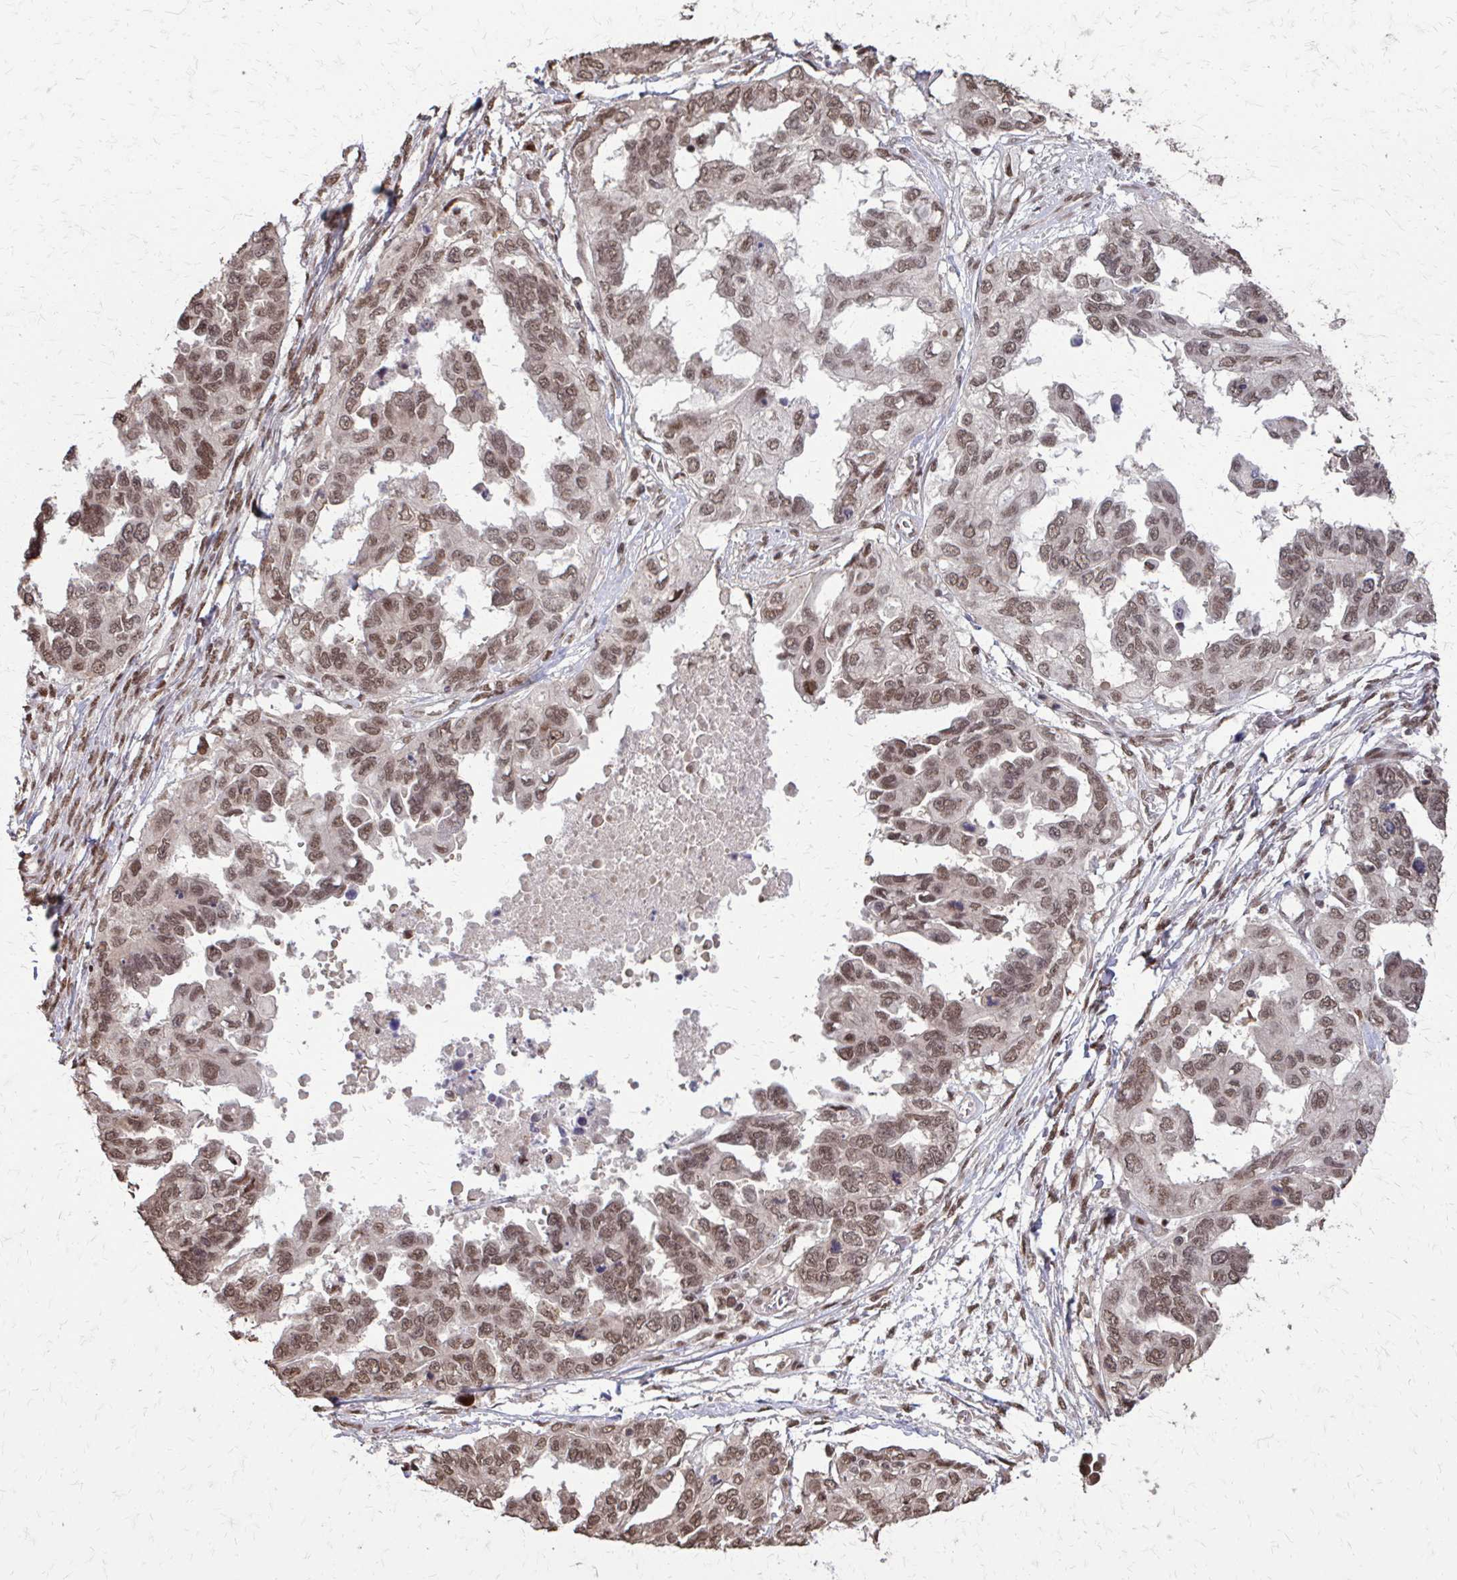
{"staining": {"intensity": "moderate", "quantity": ">75%", "location": "nuclear"}, "tissue": "ovarian cancer", "cell_type": "Tumor cells", "image_type": "cancer", "snomed": [{"axis": "morphology", "description": "Cystadenocarcinoma, serous, NOS"}, {"axis": "topography", "description": "Ovary"}], "caption": "An IHC image of tumor tissue is shown. Protein staining in brown shows moderate nuclear positivity in ovarian cancer (serous cystadenocarcinoma) within tumor cells.", "gene": "SS18", "patient": {"sex": "female", "age": 53}}